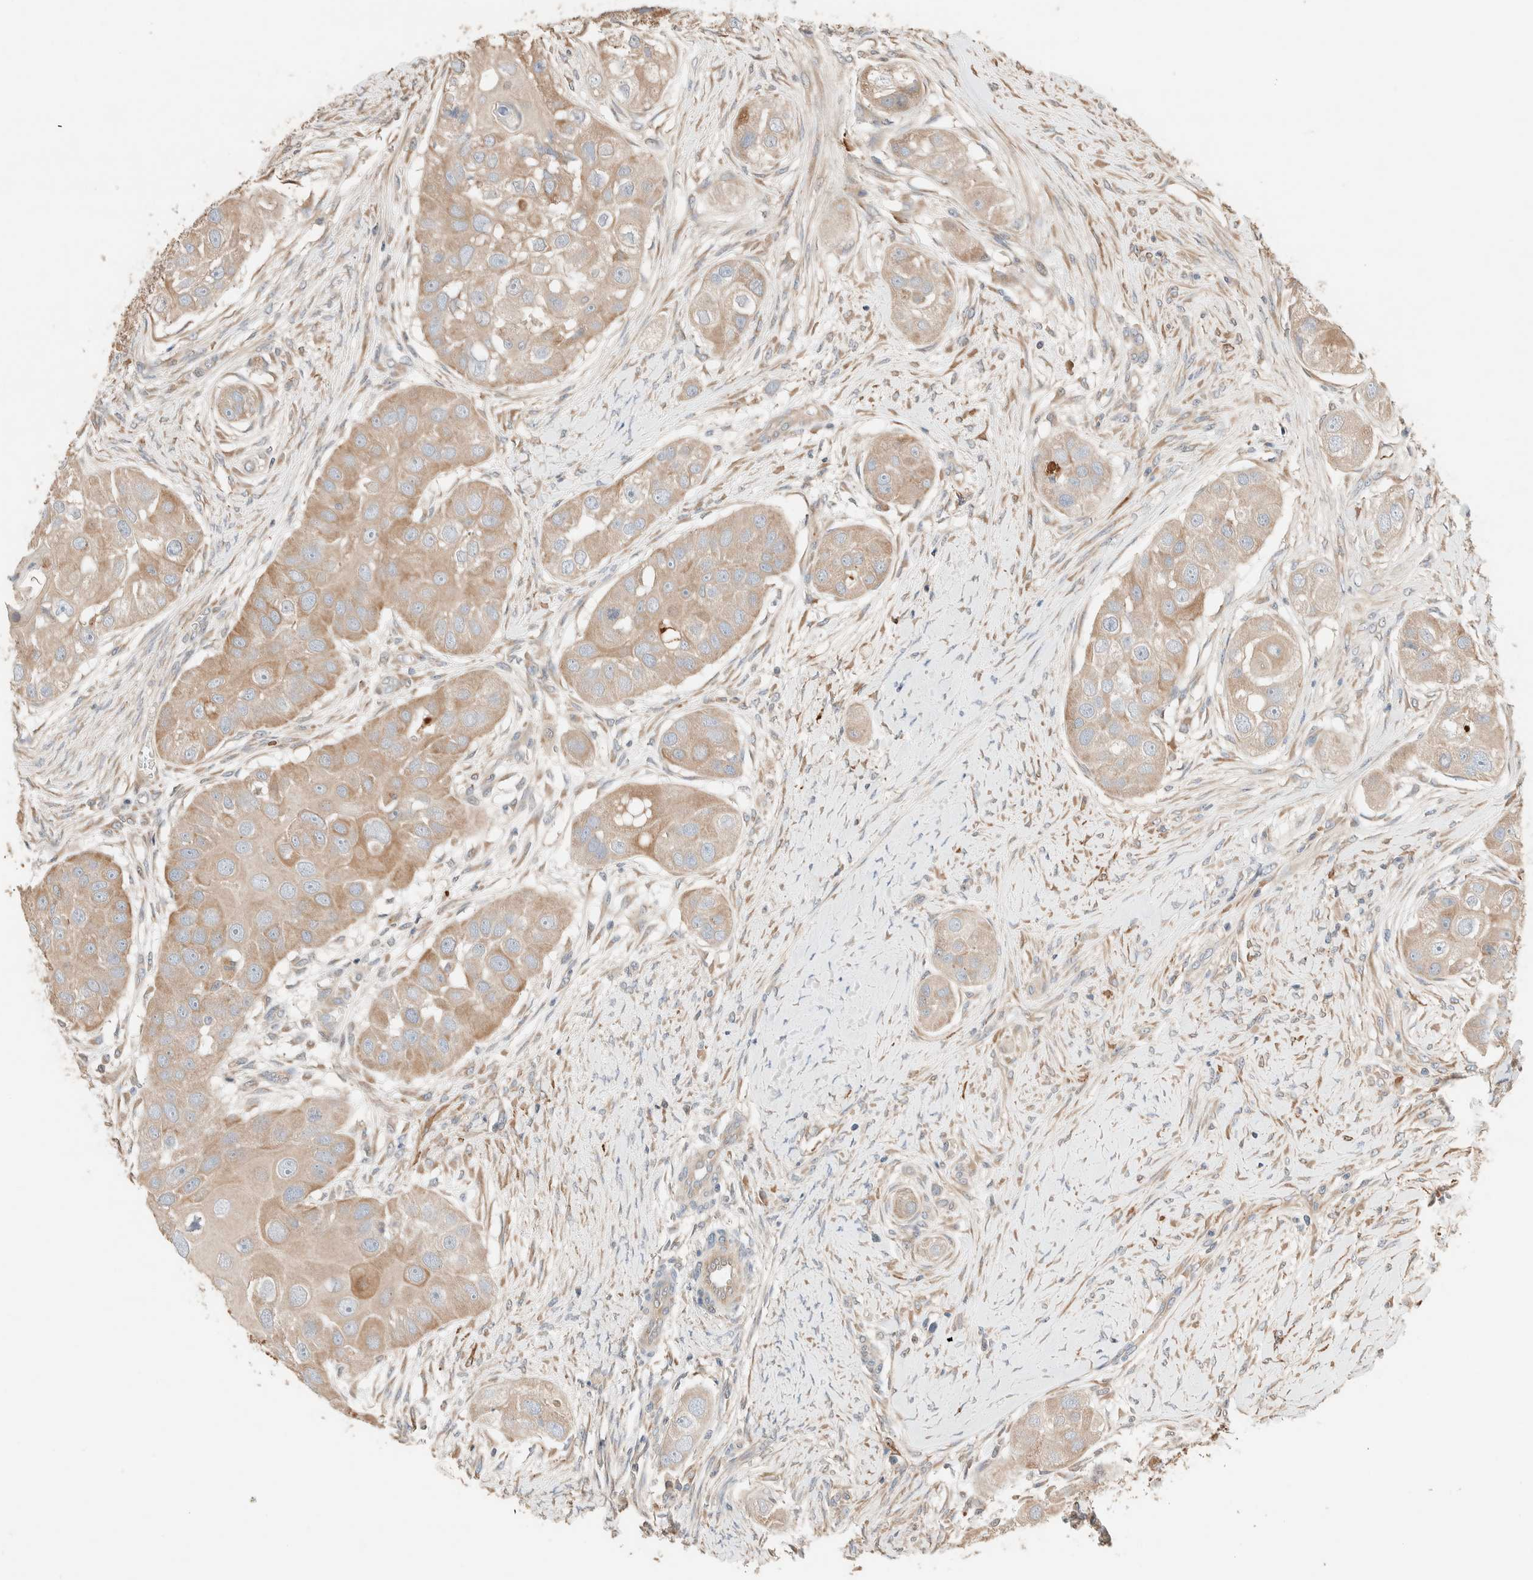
{"staining": {"intensity": "moderate", "quantity": ">75%", "location": "cytoplasmic/membranous"}, "tissue": "head and neck cancer", "cell_type": "Tumor cells", "image_type": "cancer", "snomed": [{"axis": "morphology", "description": "Normal tissue, NOS"}, {"axis": "morphology", "description": "Squamous cell carcinoma, NOS"}, {"axis": "topography", "description": "Skeletal muscle"}, {"axis": "topography", "description": "Head-Neck"}], "caption": "Head and neck cancer (squamous cell carcinoma) was stained to show a protein in brown. There is medium levels of moderate cytoplasmic/membranous positivity in approximately >75% of tumor cells. Using DAB (brown) and hematoxylin (blue) stains, captured at high magnification using brightfield microscopy.", "gene": "TUBD1", "patient": {"sex": "male", "age": 51}}